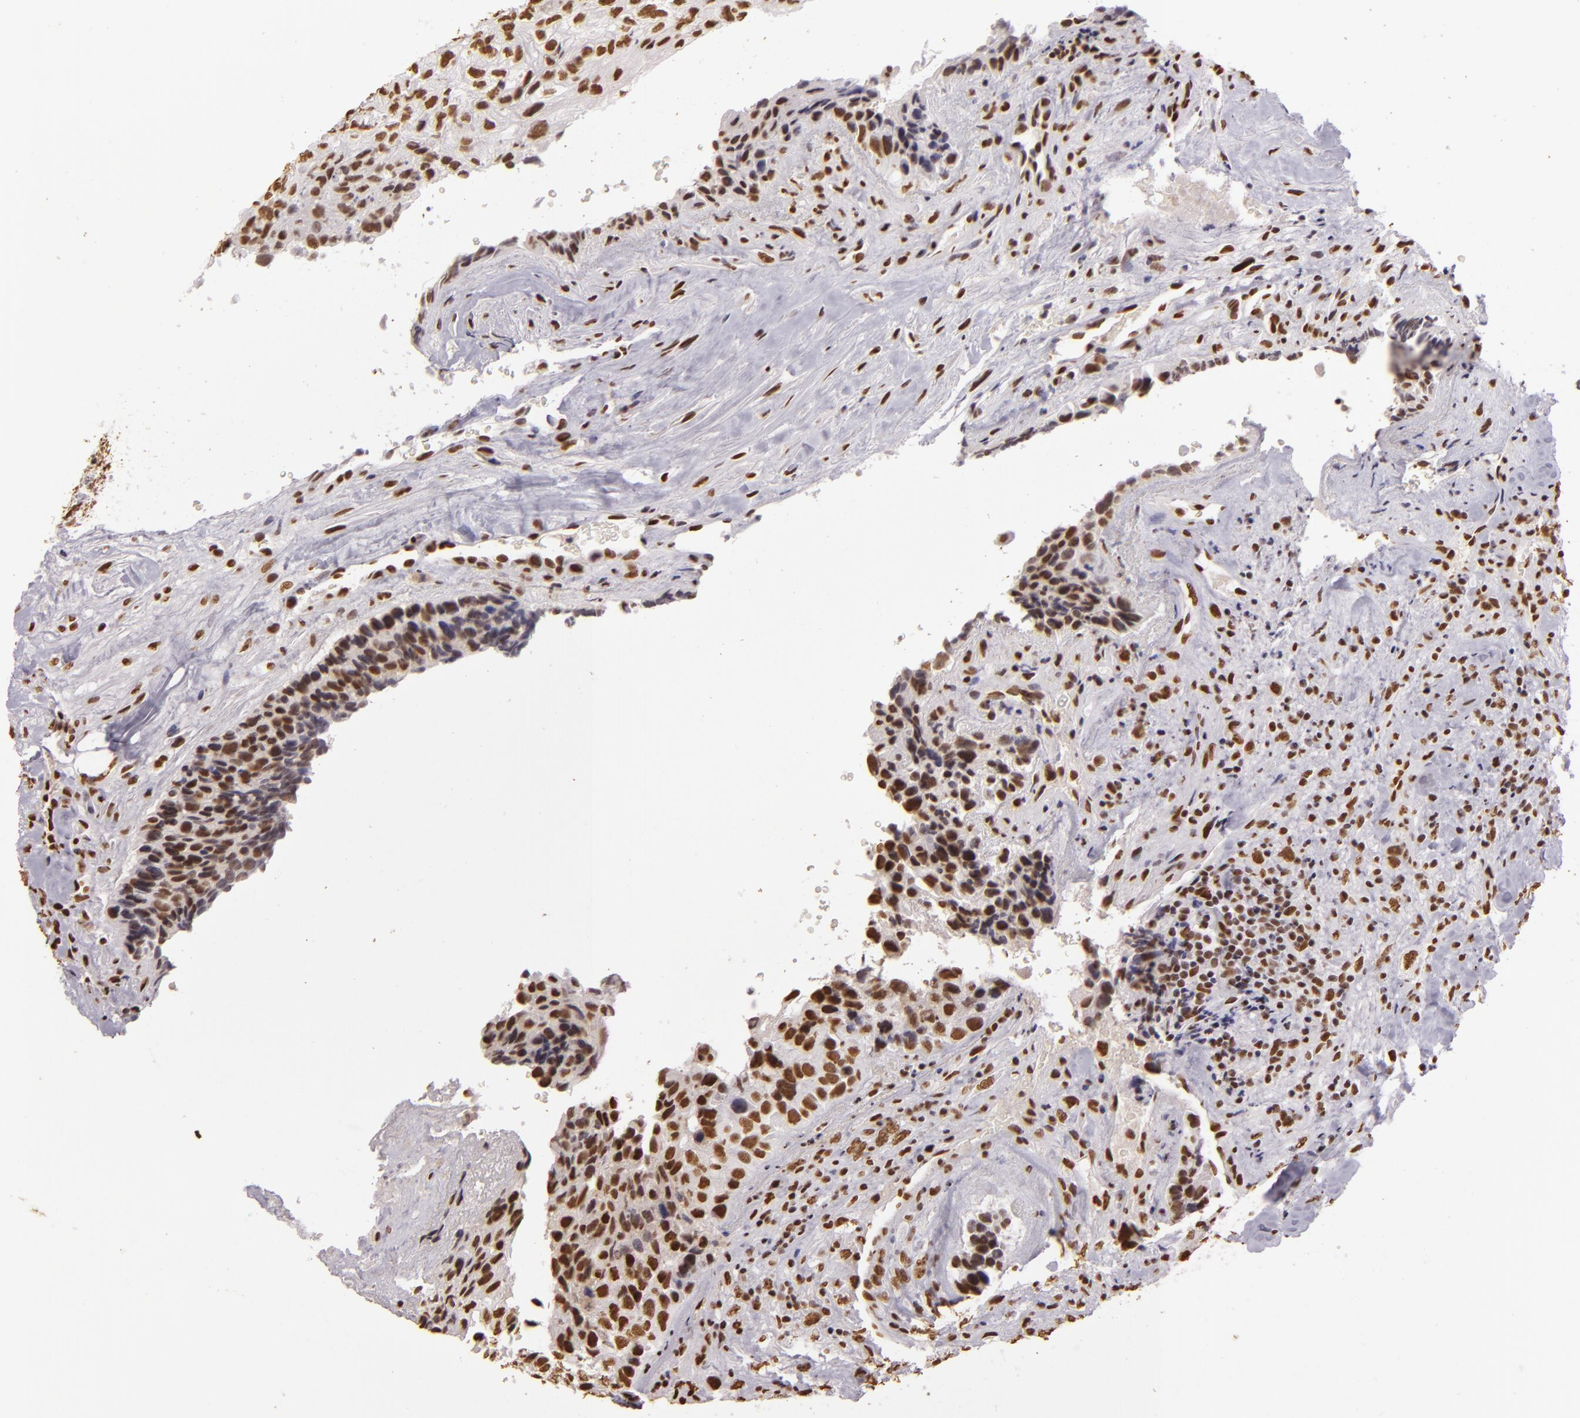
{"staining": {"intensity": "strong", "quantity": ">75%", "location": "nuclear"}, "tissue": "breast cancer", "cell_type": "Tumor cells", "image_type": "cancer", "snomed": [{"axis": "morphology", "description": "Neoplasm, malignant, NOS"}, {"axis": "topography", "description": "Breast"}], "caption": "Protein expression analysis of breast cancer reveals strong nuclear positivity in about >75% of tumor cells.", "gene": "PAPOLA", "patient": {"sex": "female", "age": 50}}